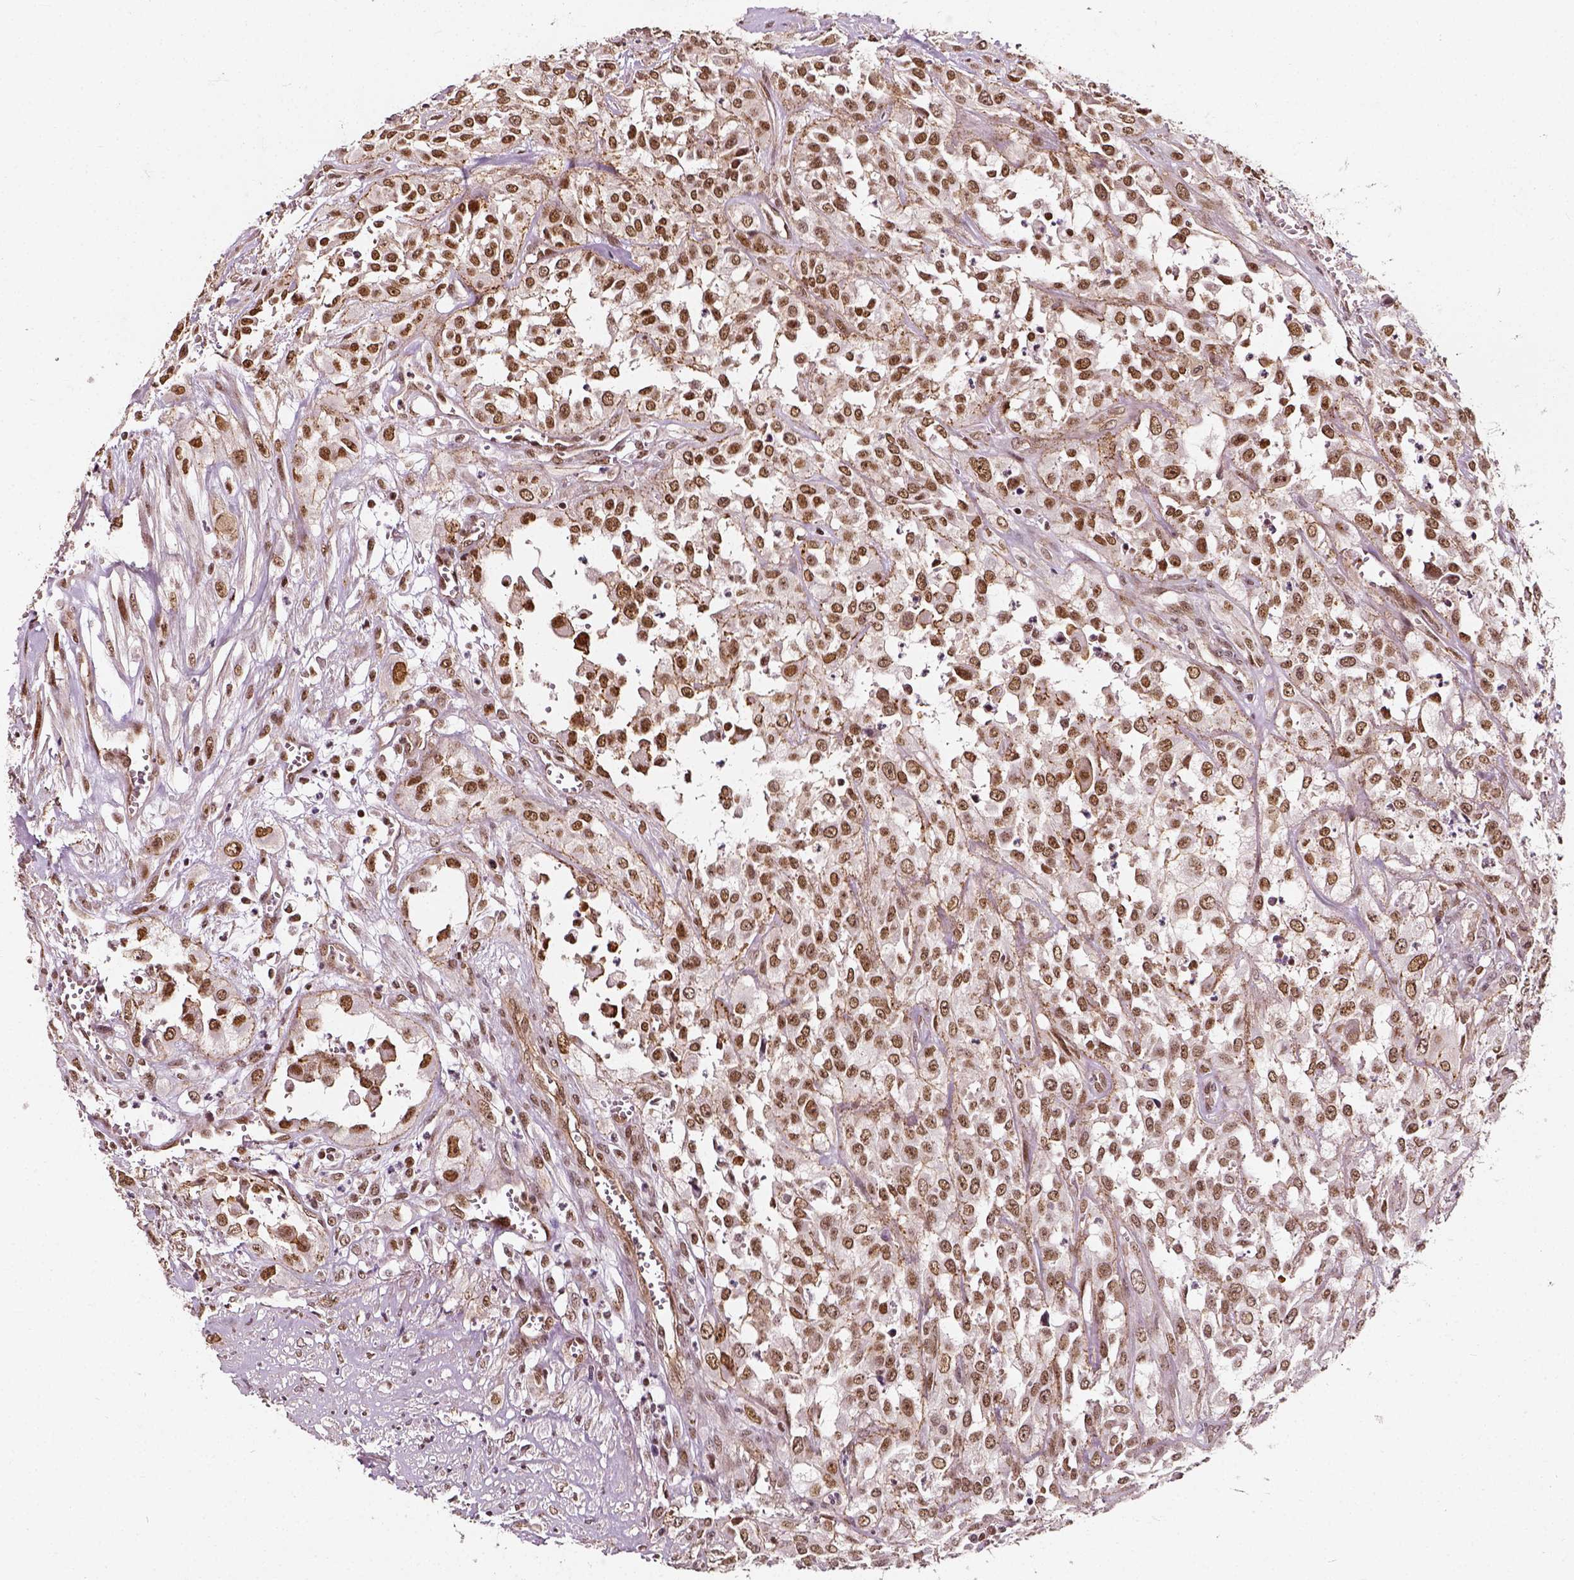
{"staining": {"intensity": "moderate", "quantity": "25%-75%", "location": "nuclear"}, "tissue": "urothelial cancer", "cell_type": "Tumor cells", "image_type": "cancer", "snomed": [{"axis": "morphology", "description": "Urothelial carcinoma, High grade"}, {"axis": "topography", "description": "Urinary bladder"}], "caption": "This is a histology image of IHC staining of urothelial cancer, which shows moderate expression in the nuclear of tumor cells.", "gene": "NACC1", "patient": {"sex": "male", "age": 67}}